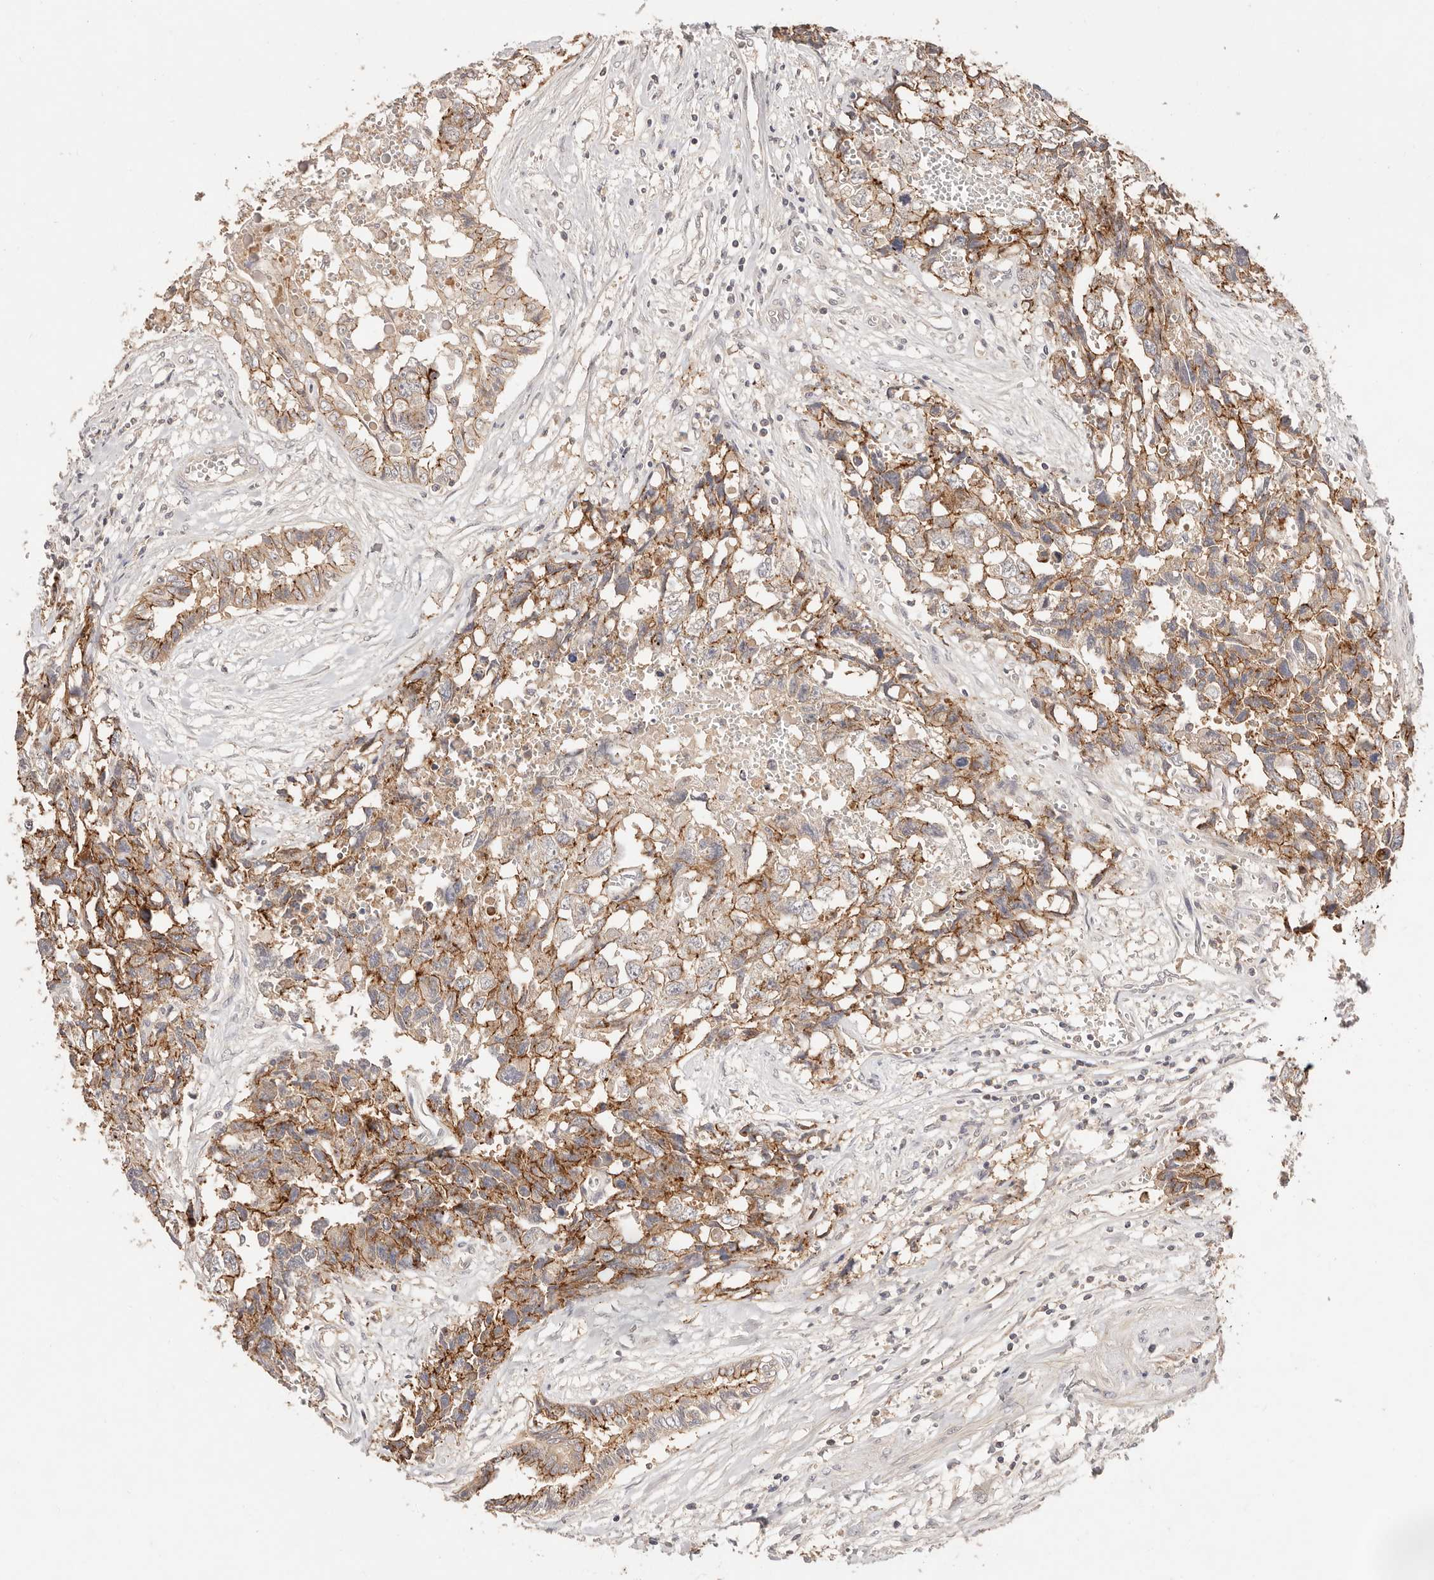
{"staining": {"intensity": "moderate", "quantity": ">75%", "location": "cytoplasmic/membranous"}, "tissue": "testis cancer", "cell_type": "Tumor cells", "image_type": "cancer", "snomed": [{"axis": "morphology", "description": "Carcinoma, Embryonal, NOS"}, {"axis": "topography", "description": "Testis"}], "caption": "Immunohistochemical staining of human testis embryonal carcinoma exhibits medium levels of moderate cytoplasmic/membranous positivity in about >75% of tumor cells. The staining was performed using DAB to visualize the protein expression in brown, while the nuclei were stained in blue with hematoxylin (Magnification: 20x).", "gene": "CXADR", "patient": {"sex": "male", "age": 31}}